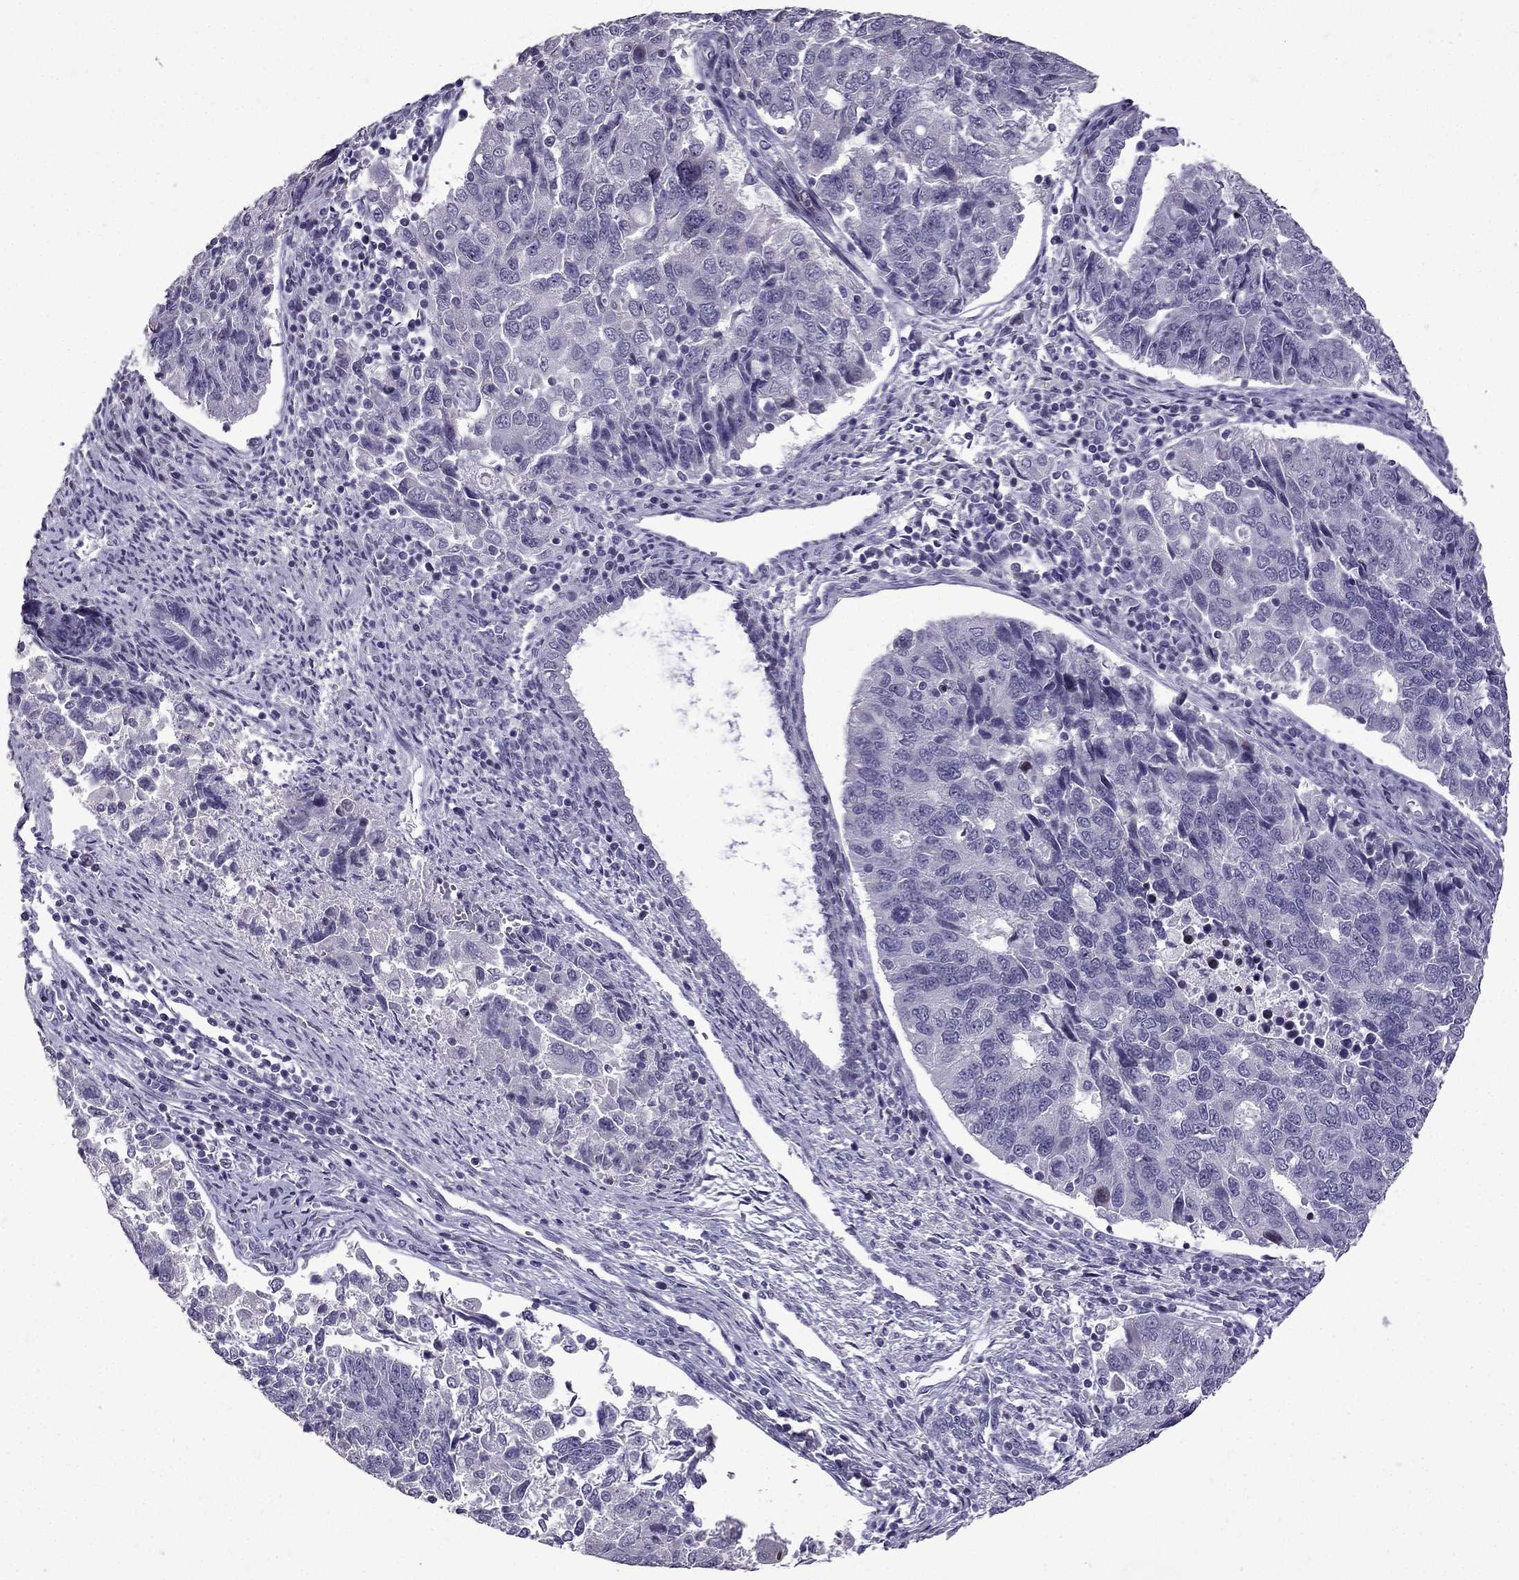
{"staining": {"intensity": "negative", "quantity": "none", "location": "none"}, "tissue": "endometrial cancer", "cell_type": "Tumor cells", "image_type": "cancer", "snomed": [{"axis": "morphology", "description": "Adenocarcinoma, NOS"}, {"axis": "topography", "description": "Endometrium"}], "caption": "There is no significant expression in tumor cells of adenocarcinoma (endometrial).", "gene": "TTN", "patient": {"sex": "female", "age": 43}}